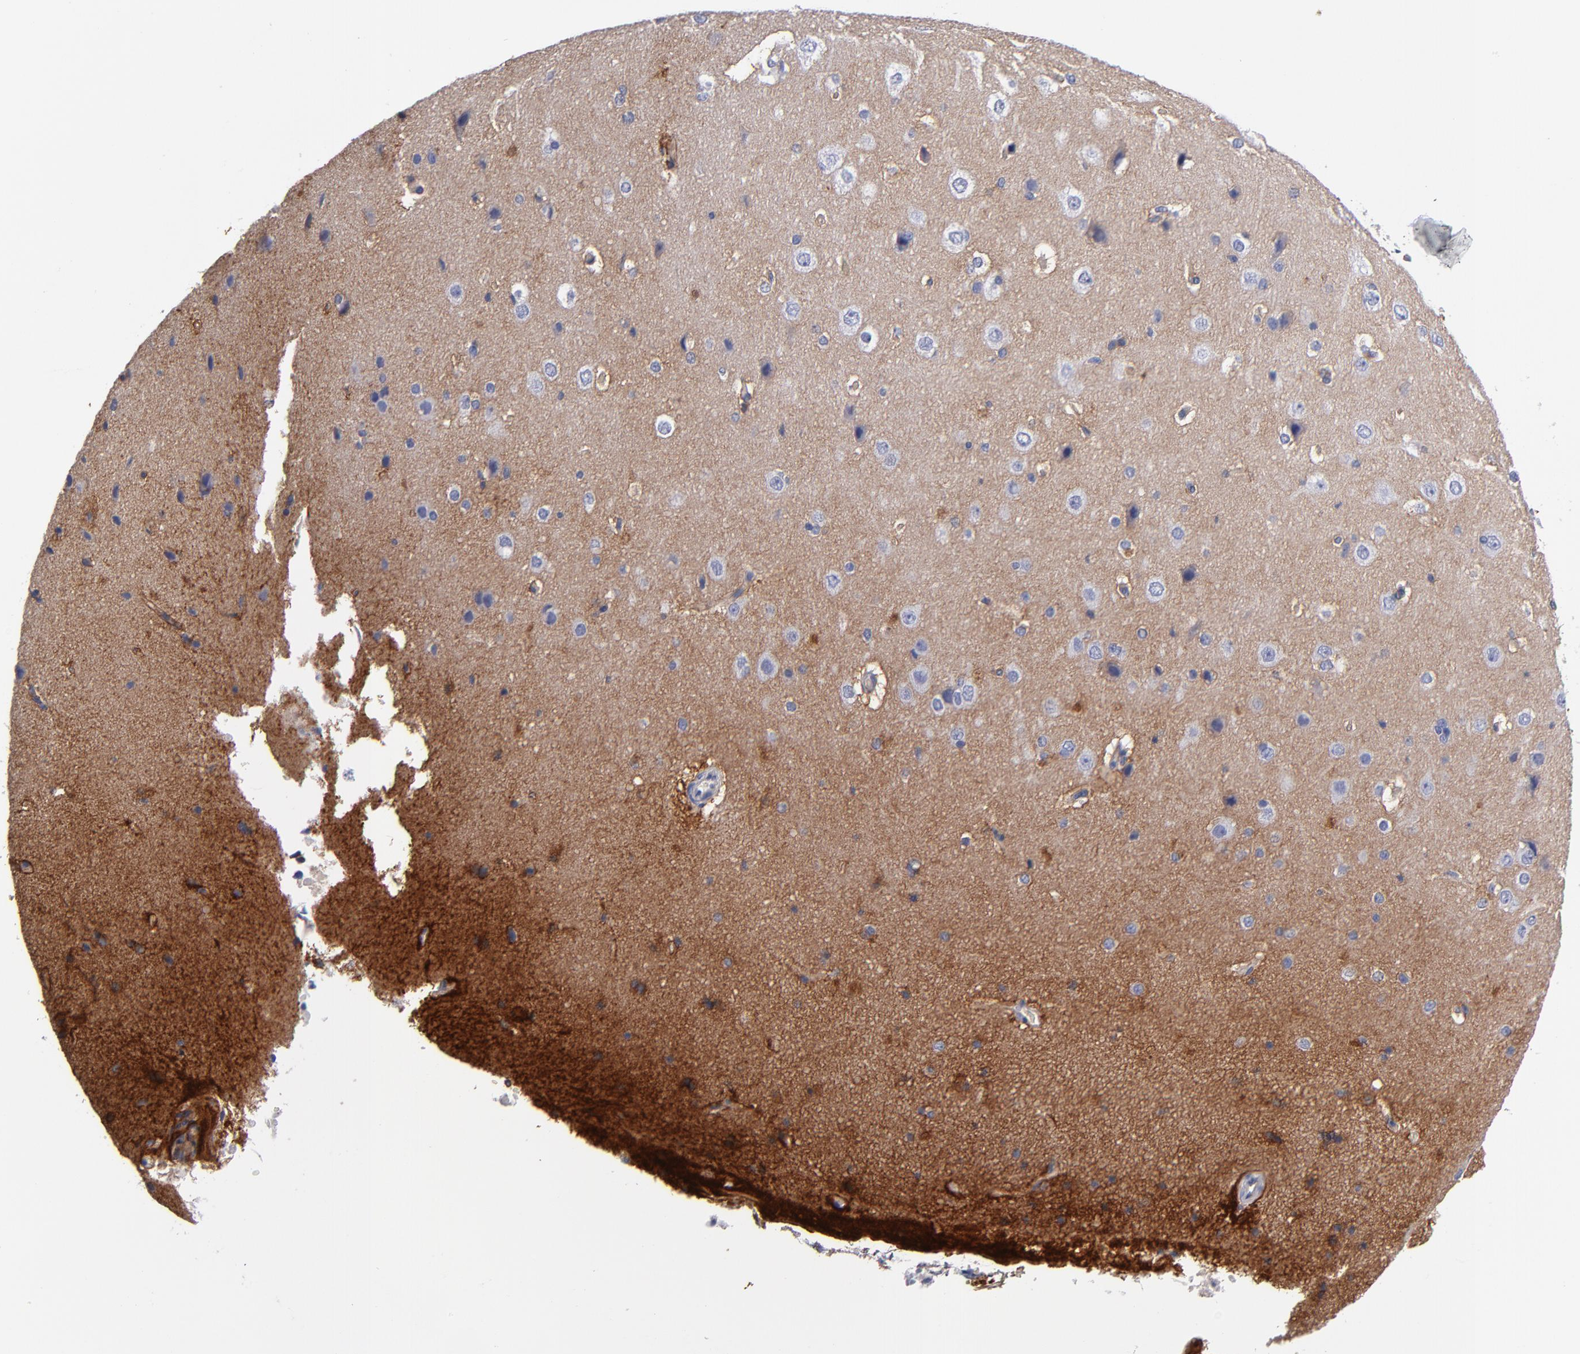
{"staining": {"intensity": "weak", "quantity": ">75%", "location": "cytoplasmic/membranous"}, "tissue": "cerebral cortex", "cell_type": "Endothelial cells", "image_type": "normal", "snomed": [{"axis": "morphology", "description": "Normal tissue, NOS"}, {"axis": "topography", "description": "Cerebral cortex"}], "caption": "Protein expression analysis of benign human cerebral cortex reveals weak cytoplasmic/membranous positivity in about >75% of endothelial cells.", "gene": "PLSCR4", "patient": {"sex": "female", "age": 45}}